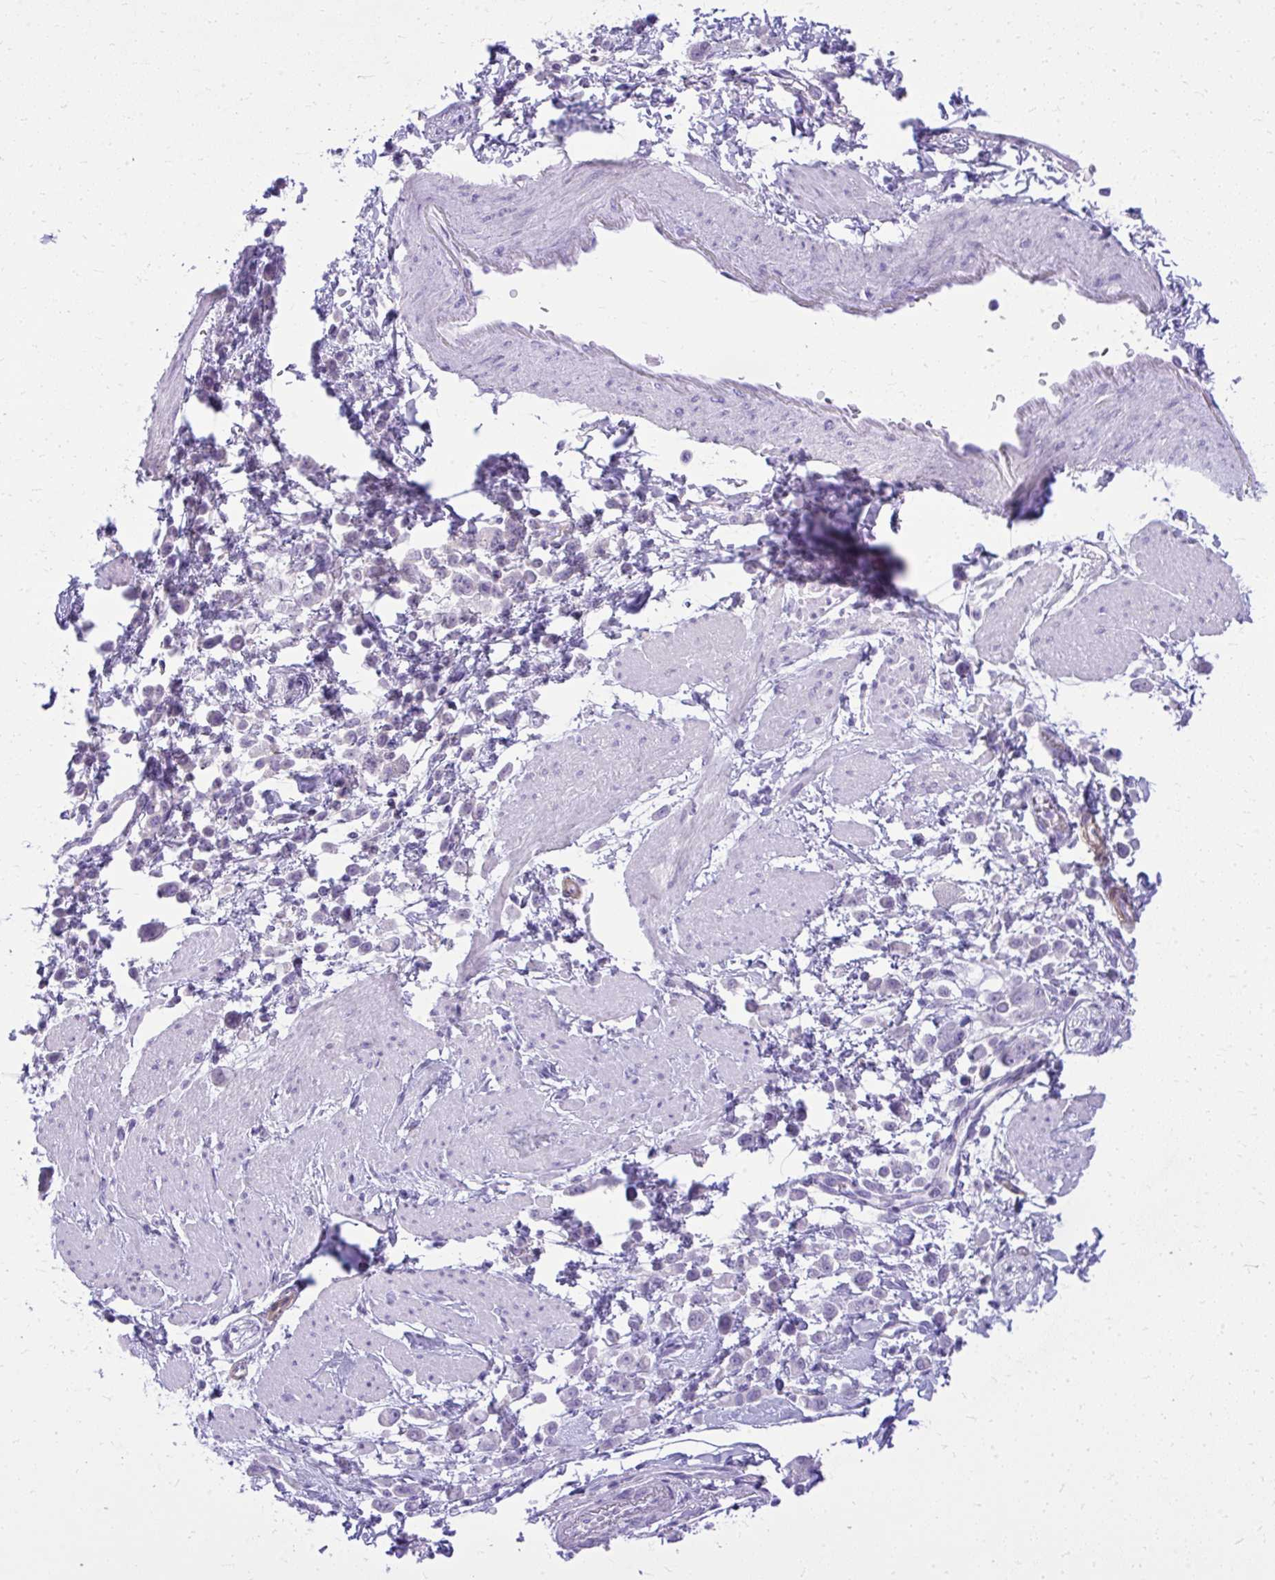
{"staining": {"intensity": "negative", "quantity": "none", "location": "none"}, "tissue": "pancreatic cancer", "cell_type": "Tumor cells", "image_type": "cancer", "snomed": [{"axis": "morphology", "description": "Normal tissue, NOS"}, {"axis": "morphology", "description": "Adenocarcinoma, NOS"}, {"axis": "topography", "description": "Pancreas"}], "caption": "Pancreatic cancer was stained to show a protein in brown. There is no significant positivity in tumor cells. The staining is performed using DAB (3,3'-diaminobenzidine) brown chromogen with nuclei counter-stained in using hematoxylin.", "gene": "GPRIN3", "patient": {"sex": "female", "age": 64}}